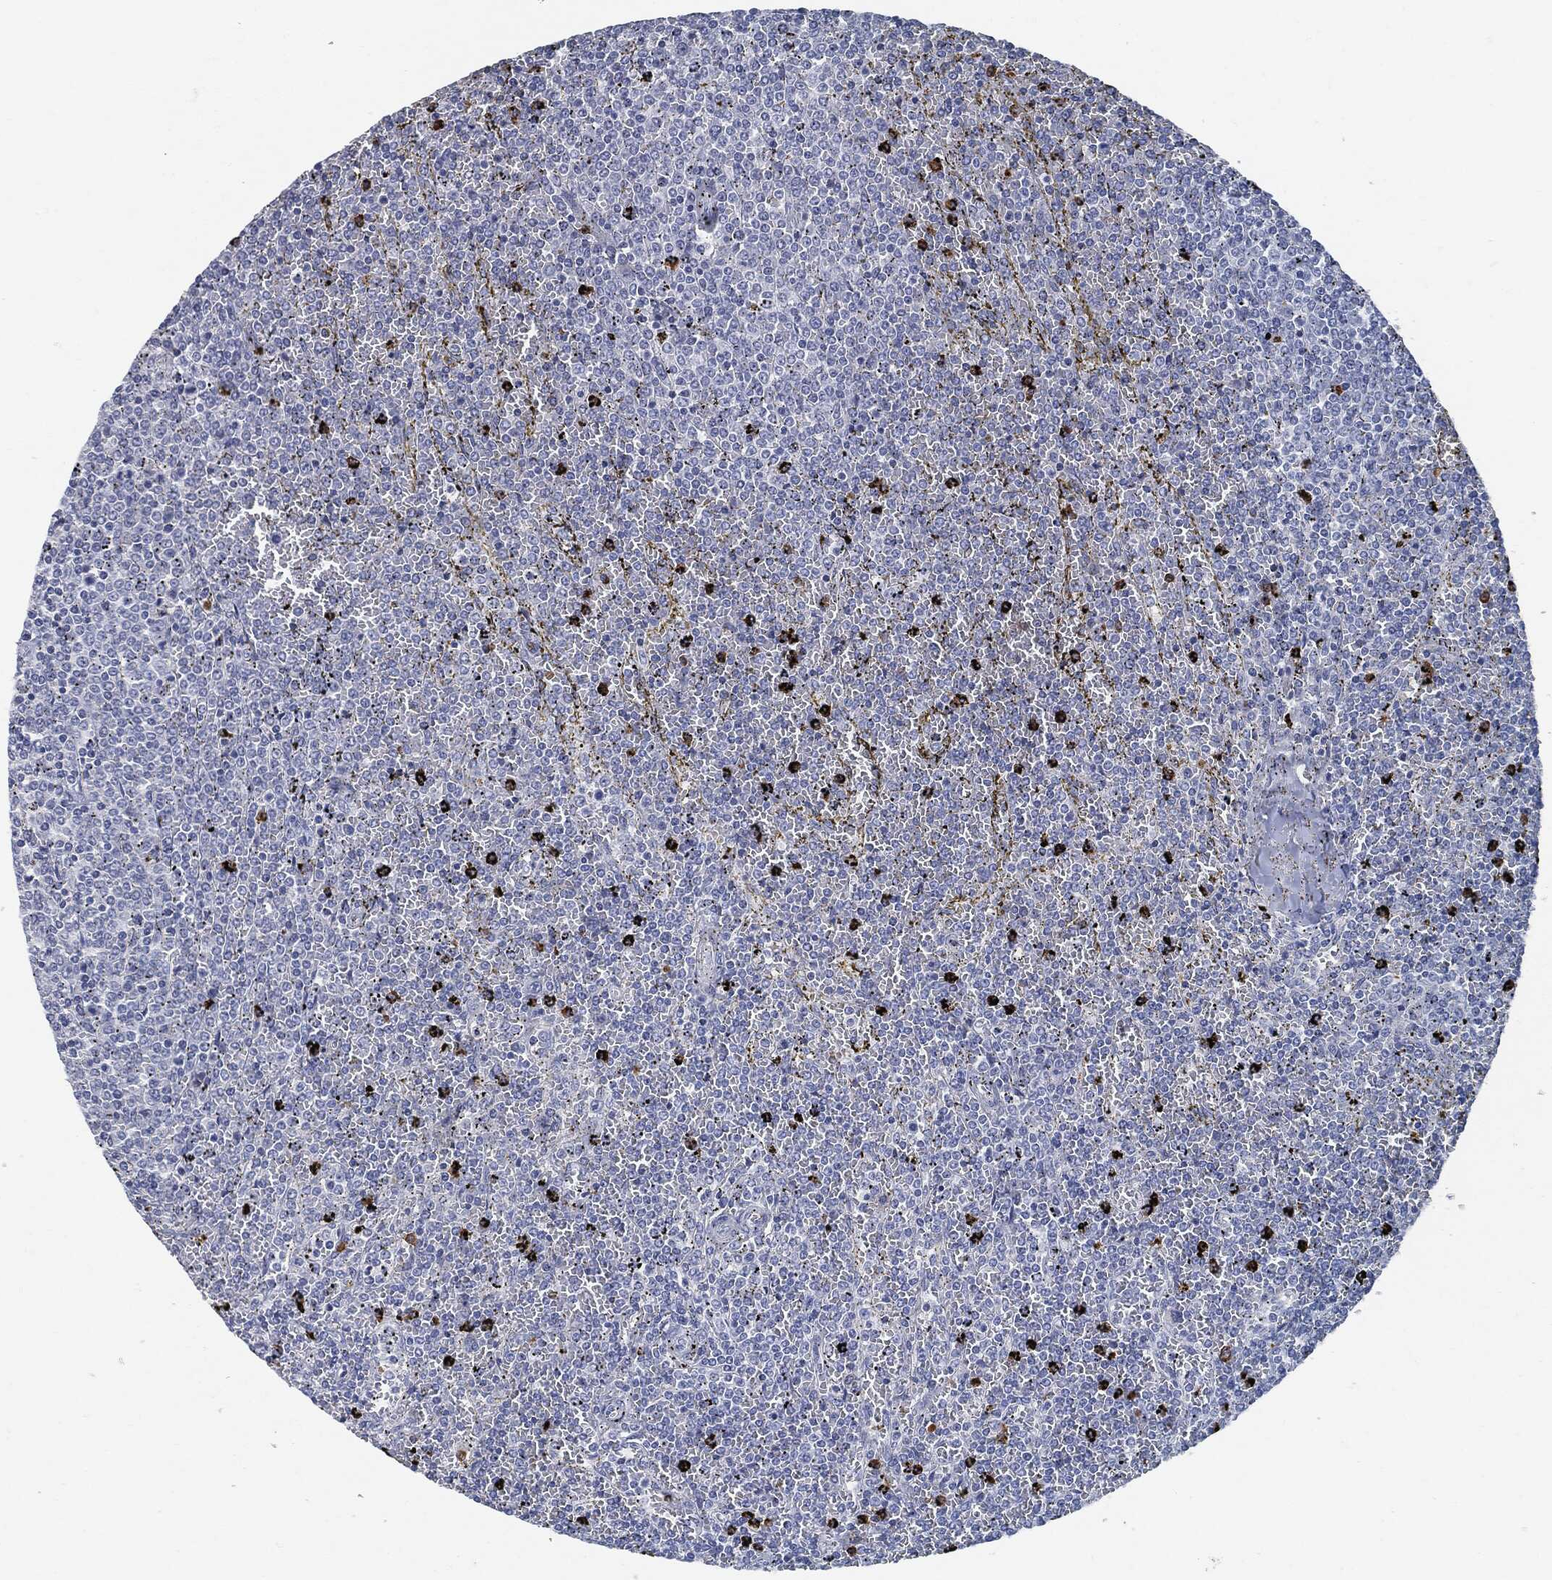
{"staining": {"intensity": "negative", "quantity": "none", "location": "none"}, "tissue": "lymphoma", "cell_type": "Tumor cells", "image_type": "cancer", "snomed": [{"axis": "morphology", "description": "Malignant lymphoma, non-Hodgkin's type, Low grade"}, {"axis": "topography", "description": "Spleen"}], "caption": "IHC micrograph of neoplastic tissue: human lymphoma stained with DAB (3,3'-diaminobenzidine) reveals no significant protein staining in tumor cells.", "gene": "BTK", "patient": {"sex": "female", "age": 77}}